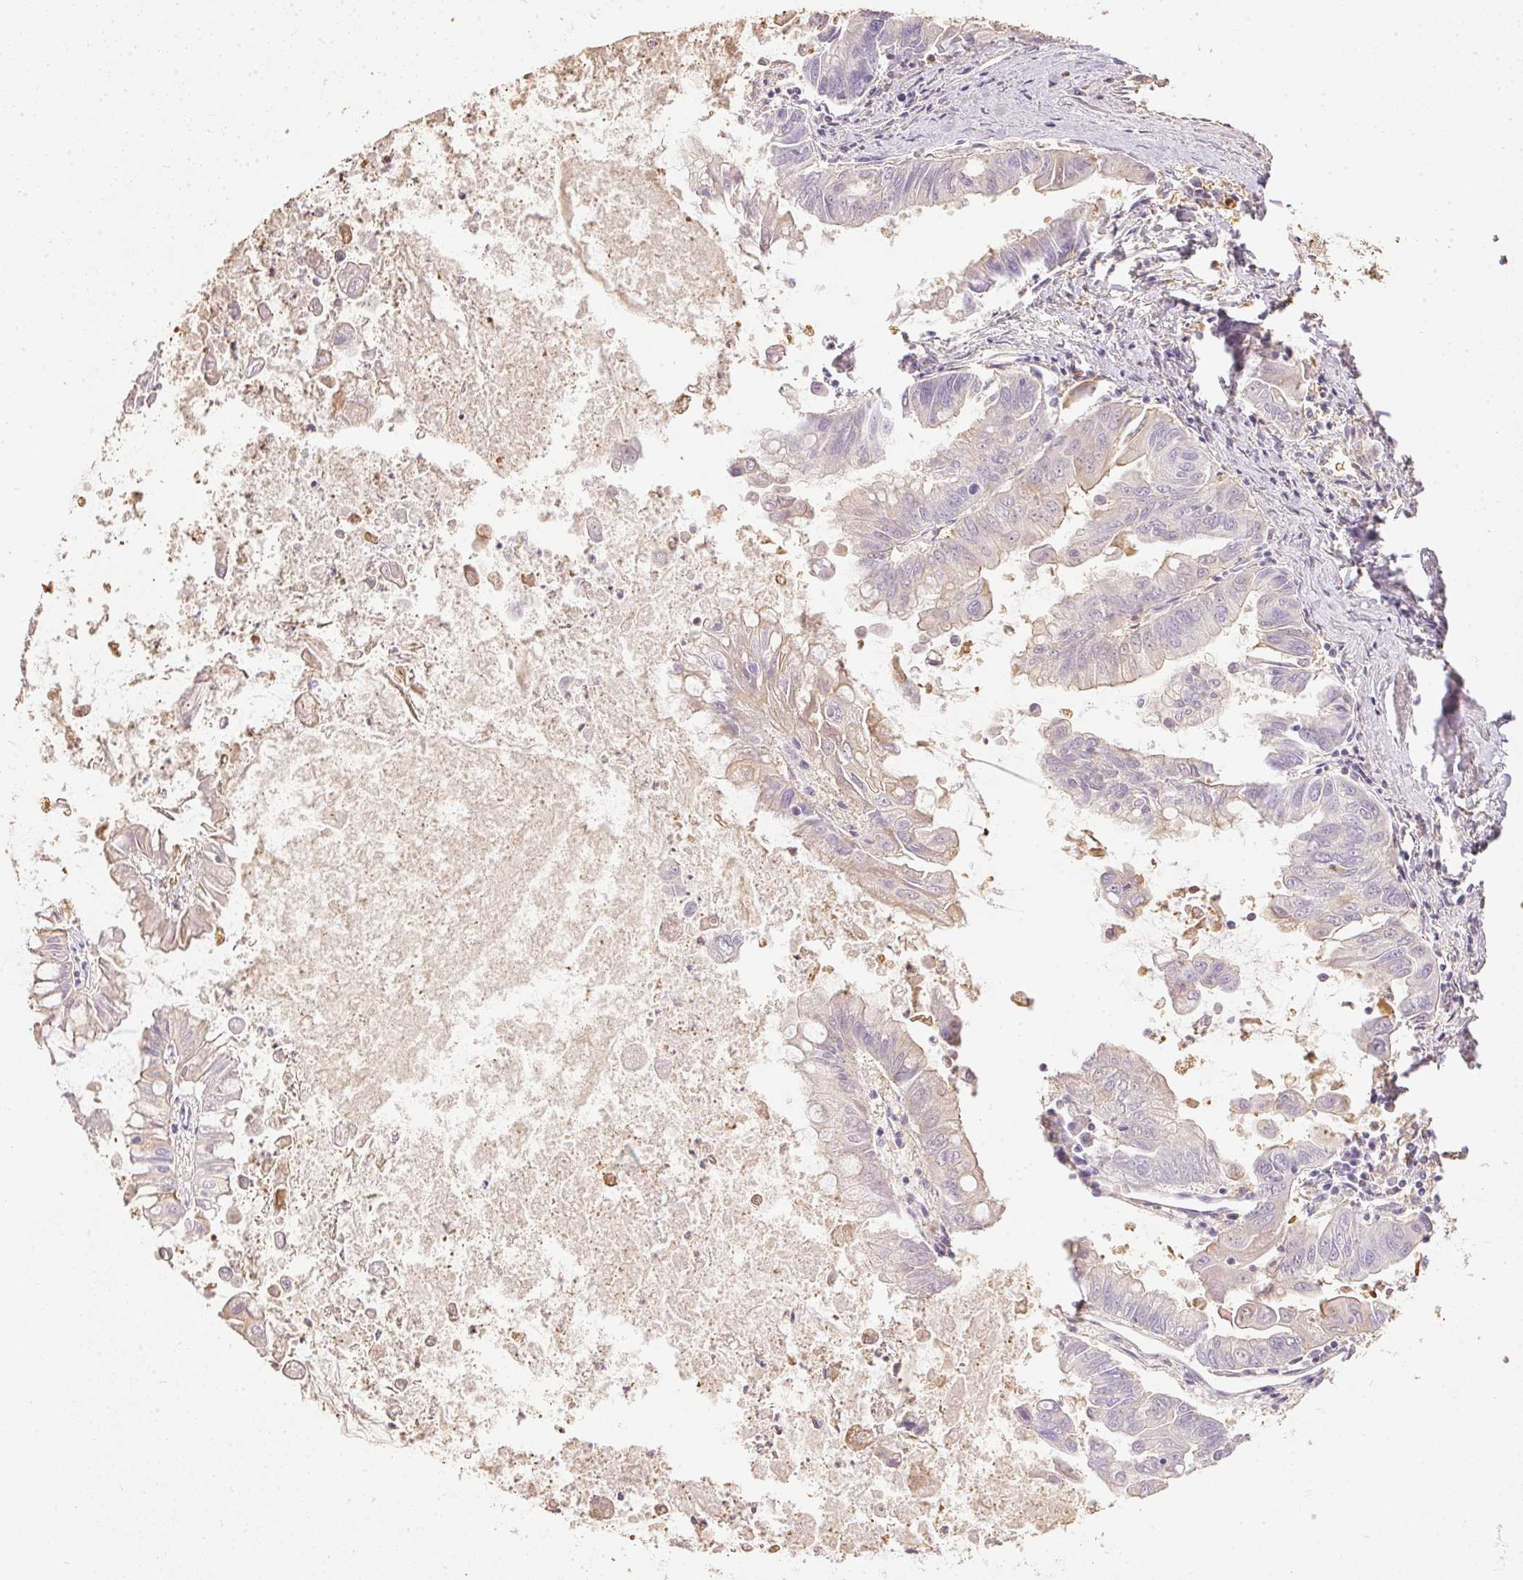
{"staining": {"intensity": "negative", "quantity": "none", "location": "none"}, "tissue": "stomach cancer", "cell_type": "Tumor cells", "image_type": "cancer", "snomed": [{"axis": "morphology", "description": "Adenocarcinoma, NOS"}, {"axis": "topography", "description": "Stomach, upper"}], "caption": "Immunohistochemistry of human stomach cancer demonstrates no staining in tumor cells. (IHC, brightfield microscopy, high magnification).", "gene": "S100A3", "patient": {"sex": "male", "age": 80}}